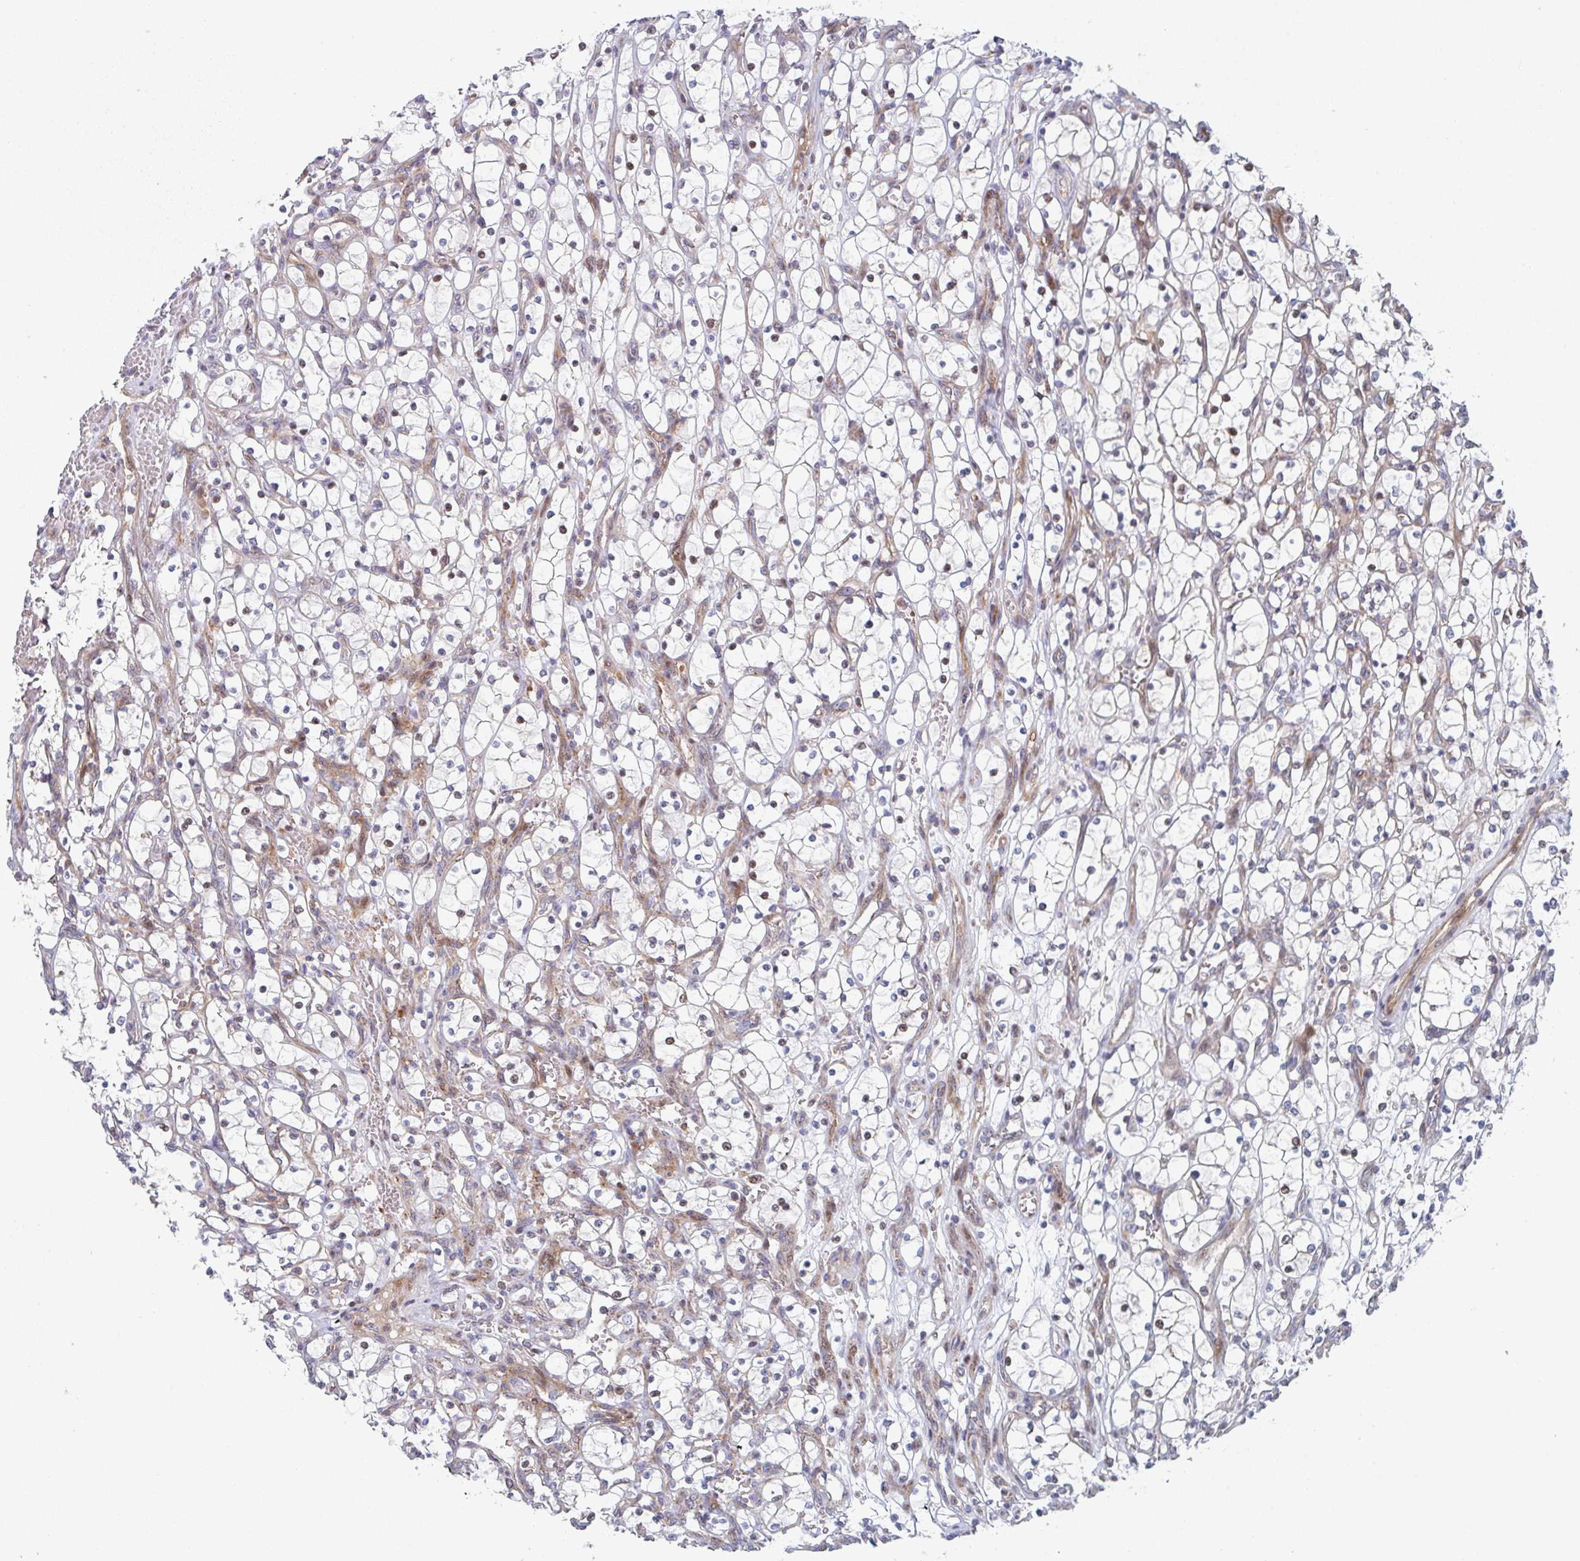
{"staining": {"intensity": "weak", "quantity": "25%-75%", "location": "cytoplasmic/membranous"}, "tissue": "renal cancer", "cell_type": "Tumor cells", "image_type": "cancer", "snomed": [{"axis": "morphology", "description": "Adenocarcinoma, NOS"}, {"axis": "topography", "description": "Kidney"}], "caption": "The micrograph shows immunohistochemical staining of renal adenocarcinoma. There is weak cytoplasmic/membranous positivity is appreciated in approximately 25%-75% of tumor cells. (IHC, brightfield microscopy, high magnification).", "gene": "ZNF644", "patient": {"sex": "female", "age": 69}}